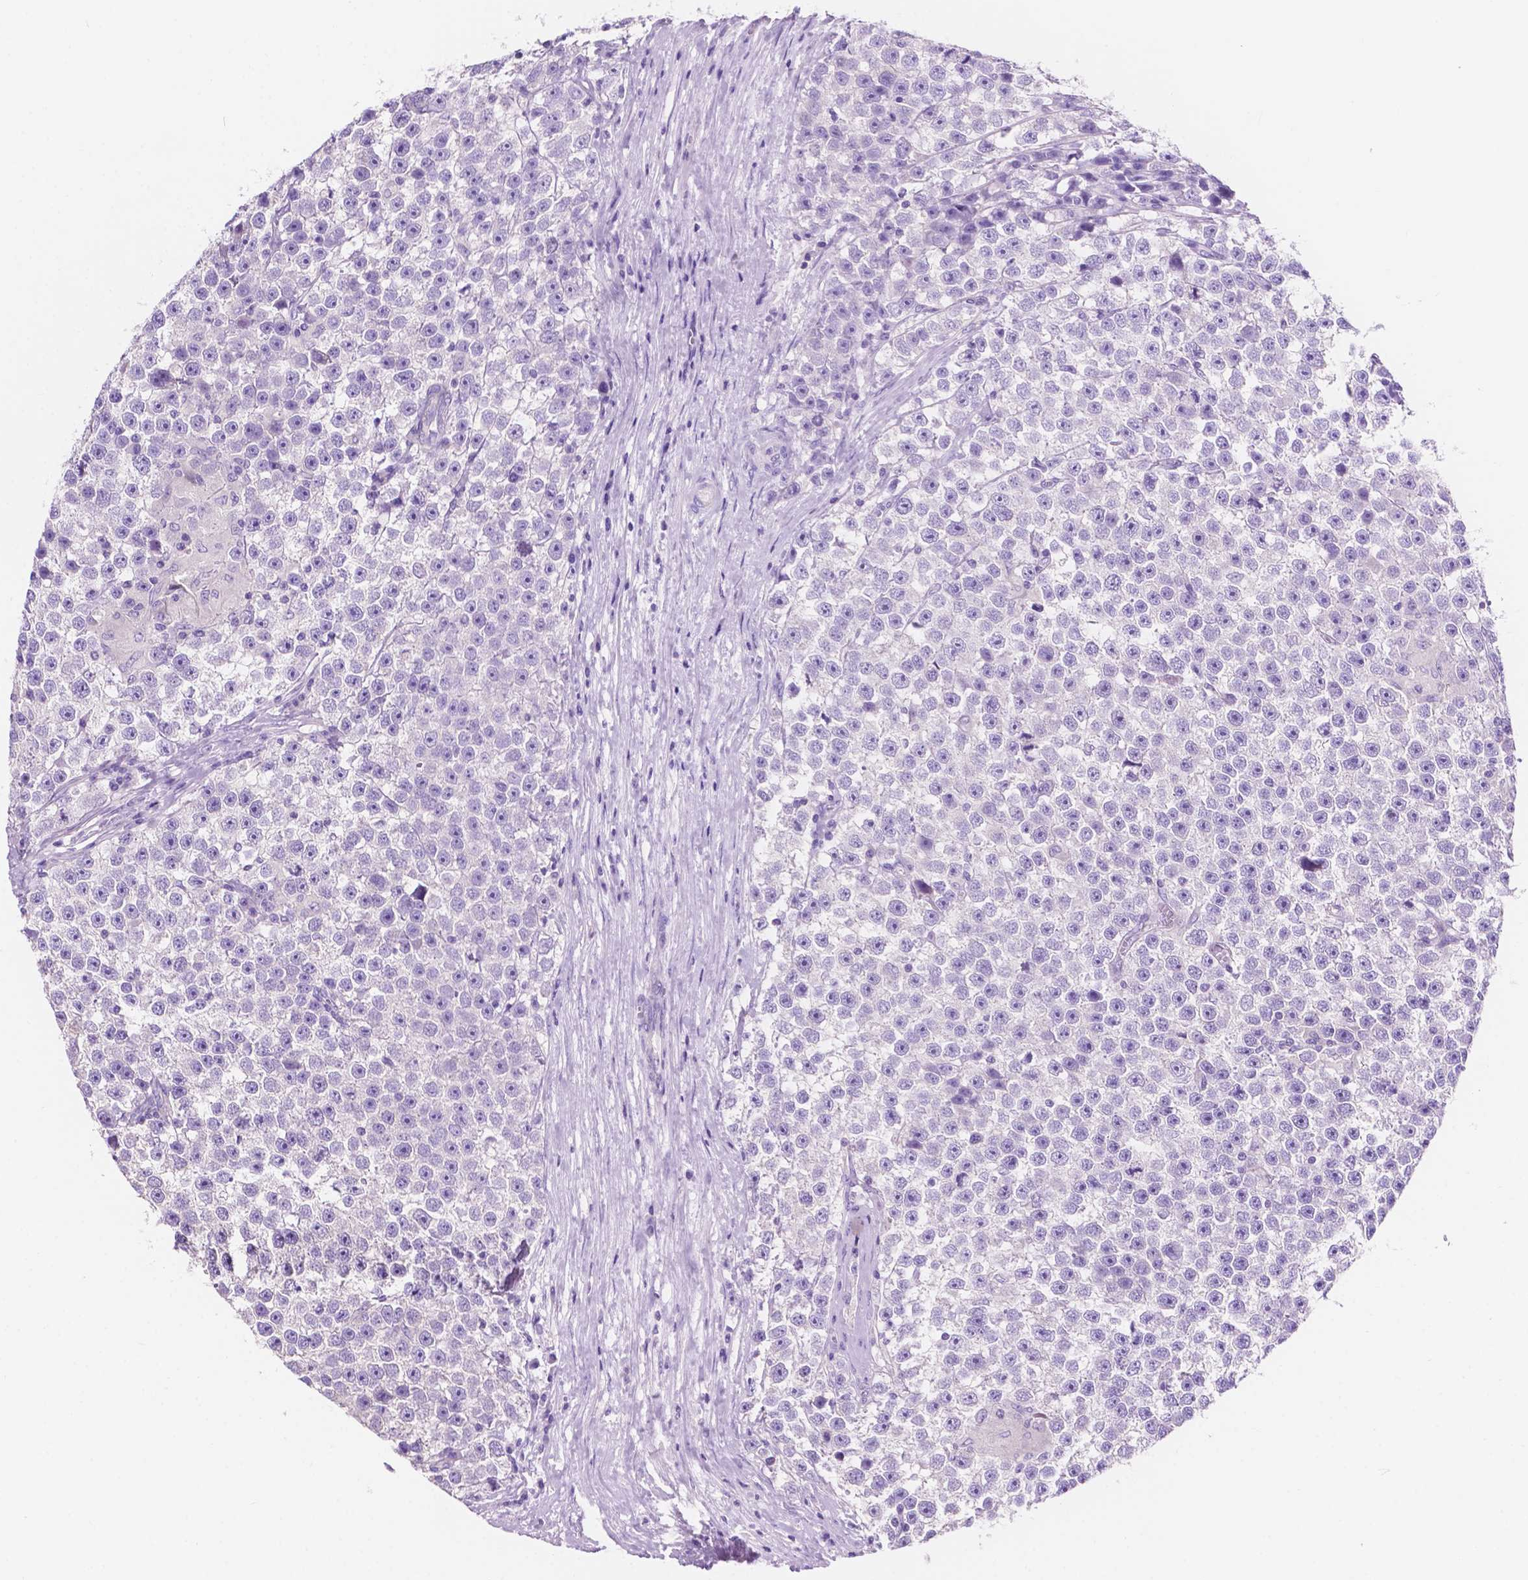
{"staining": {"intensity": "negative", "quantity": "none", "location": "none"}, "tissue": "testis cancer", "cell_type": "Tumor cells", "image_type": "cancer", "snomed": [{"axis": "morphology", "description": "Seminoma, NOS"}, {"axis": "topography", "description": "Testis"}], "caption": "IHC histopathology image of human testis seminoma stained for a protein (brown), which exhibits no staining in tumor cells.", "gene": "IGFN1", "patient": {"sex": "male", "age": 31}}